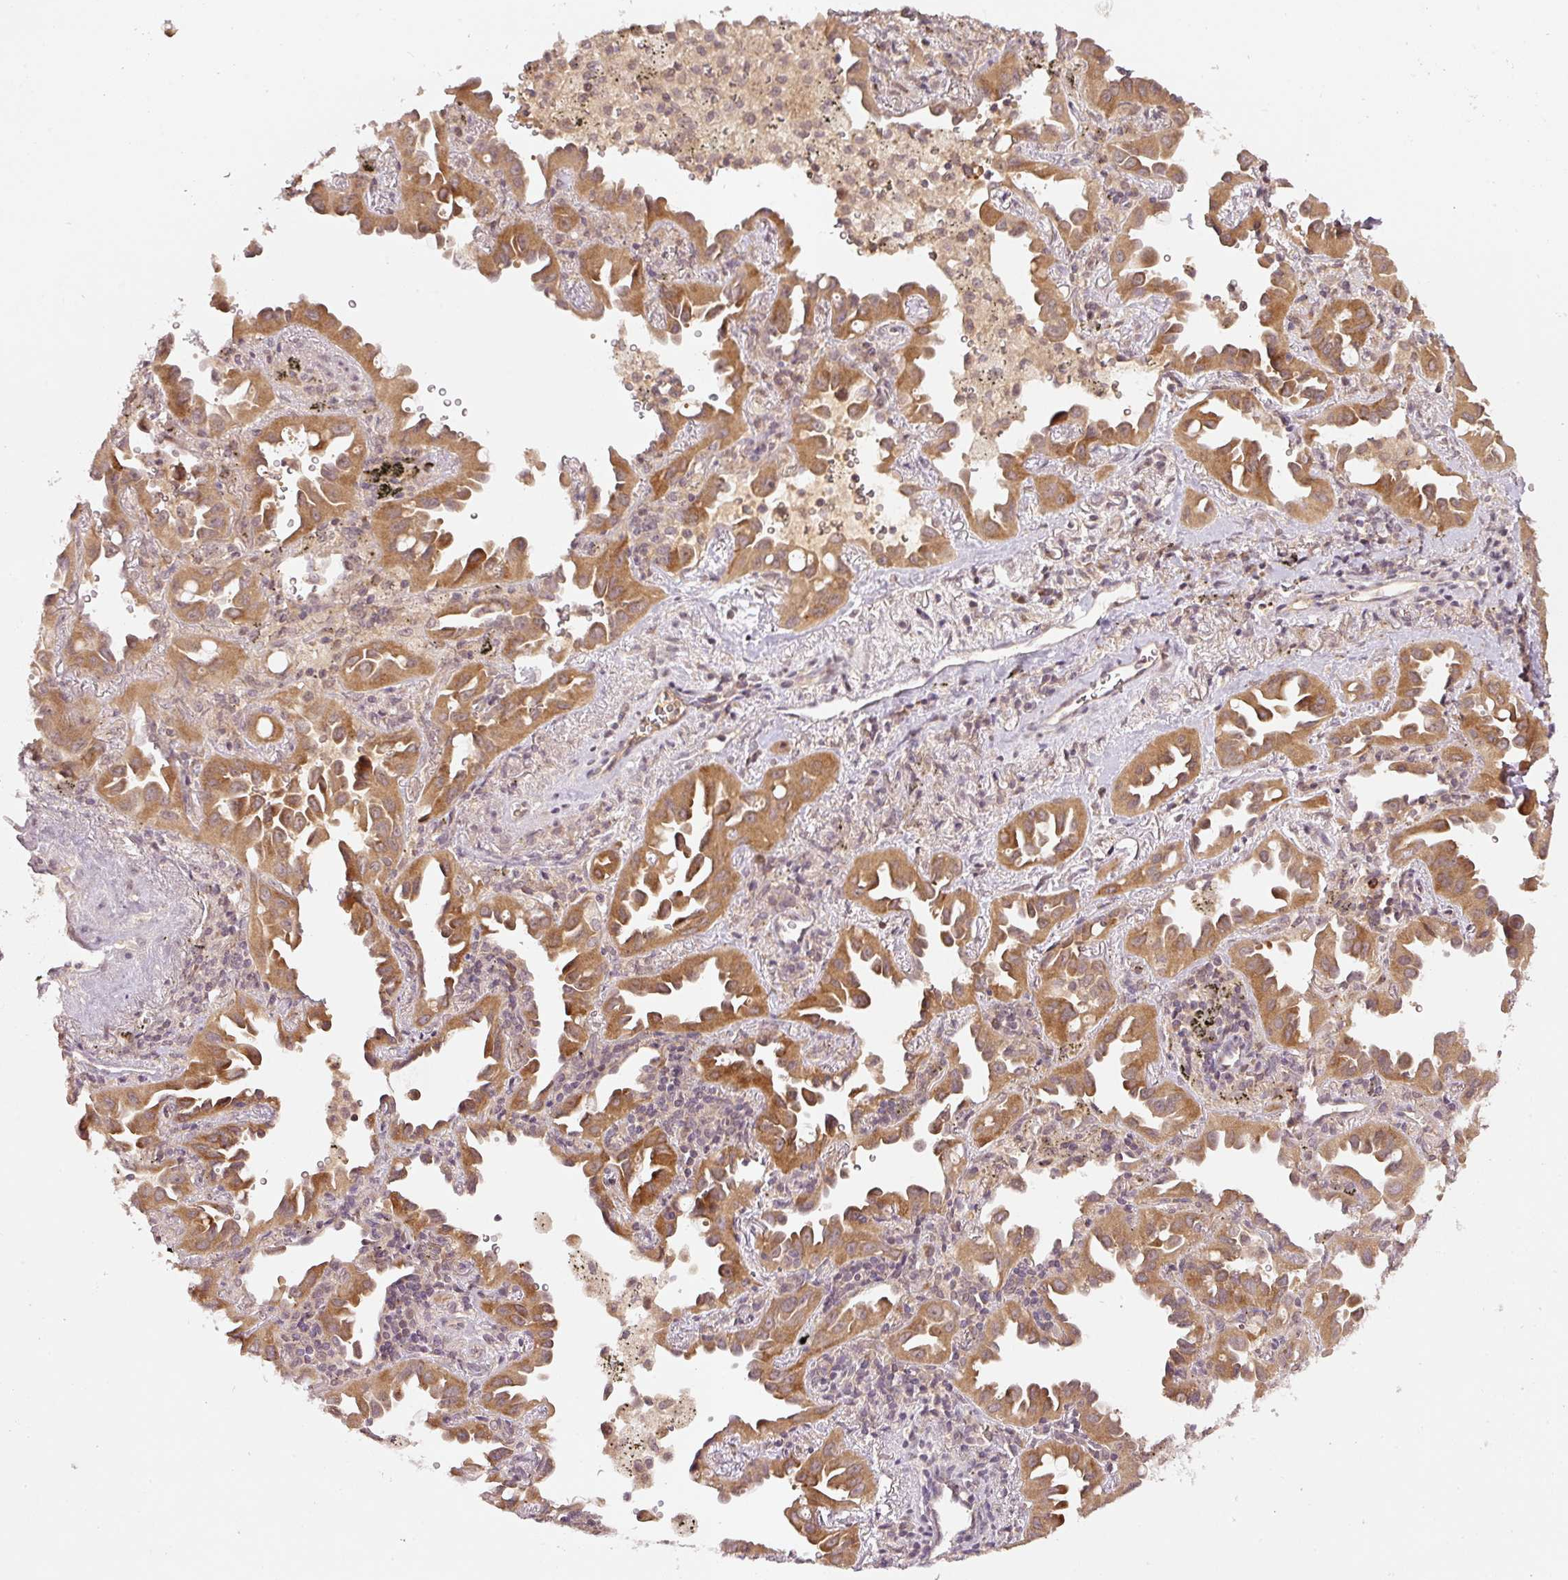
{"staining": {"intensity": "moderate", "quantity": ">75%", "location": "cytoplasmic/membranous"}, "tissue": "lung cancer", "cell_type": "Tumor cells", "image_type": "cancer", "snomed": [{"axis": "morphology", "description": "Adenocarcinoma, NOS"}, {"axis": "topography", "description": "Lung"}], "caption": "A micrograph showing moderate cytoplasmic/membranous staining in approximately >75% of tumor cells in lung cancer, as visualized by brown immunohistochemical staining.", "gene": "PCDHB1", "patient": {"sex": "male", "age": 68}}